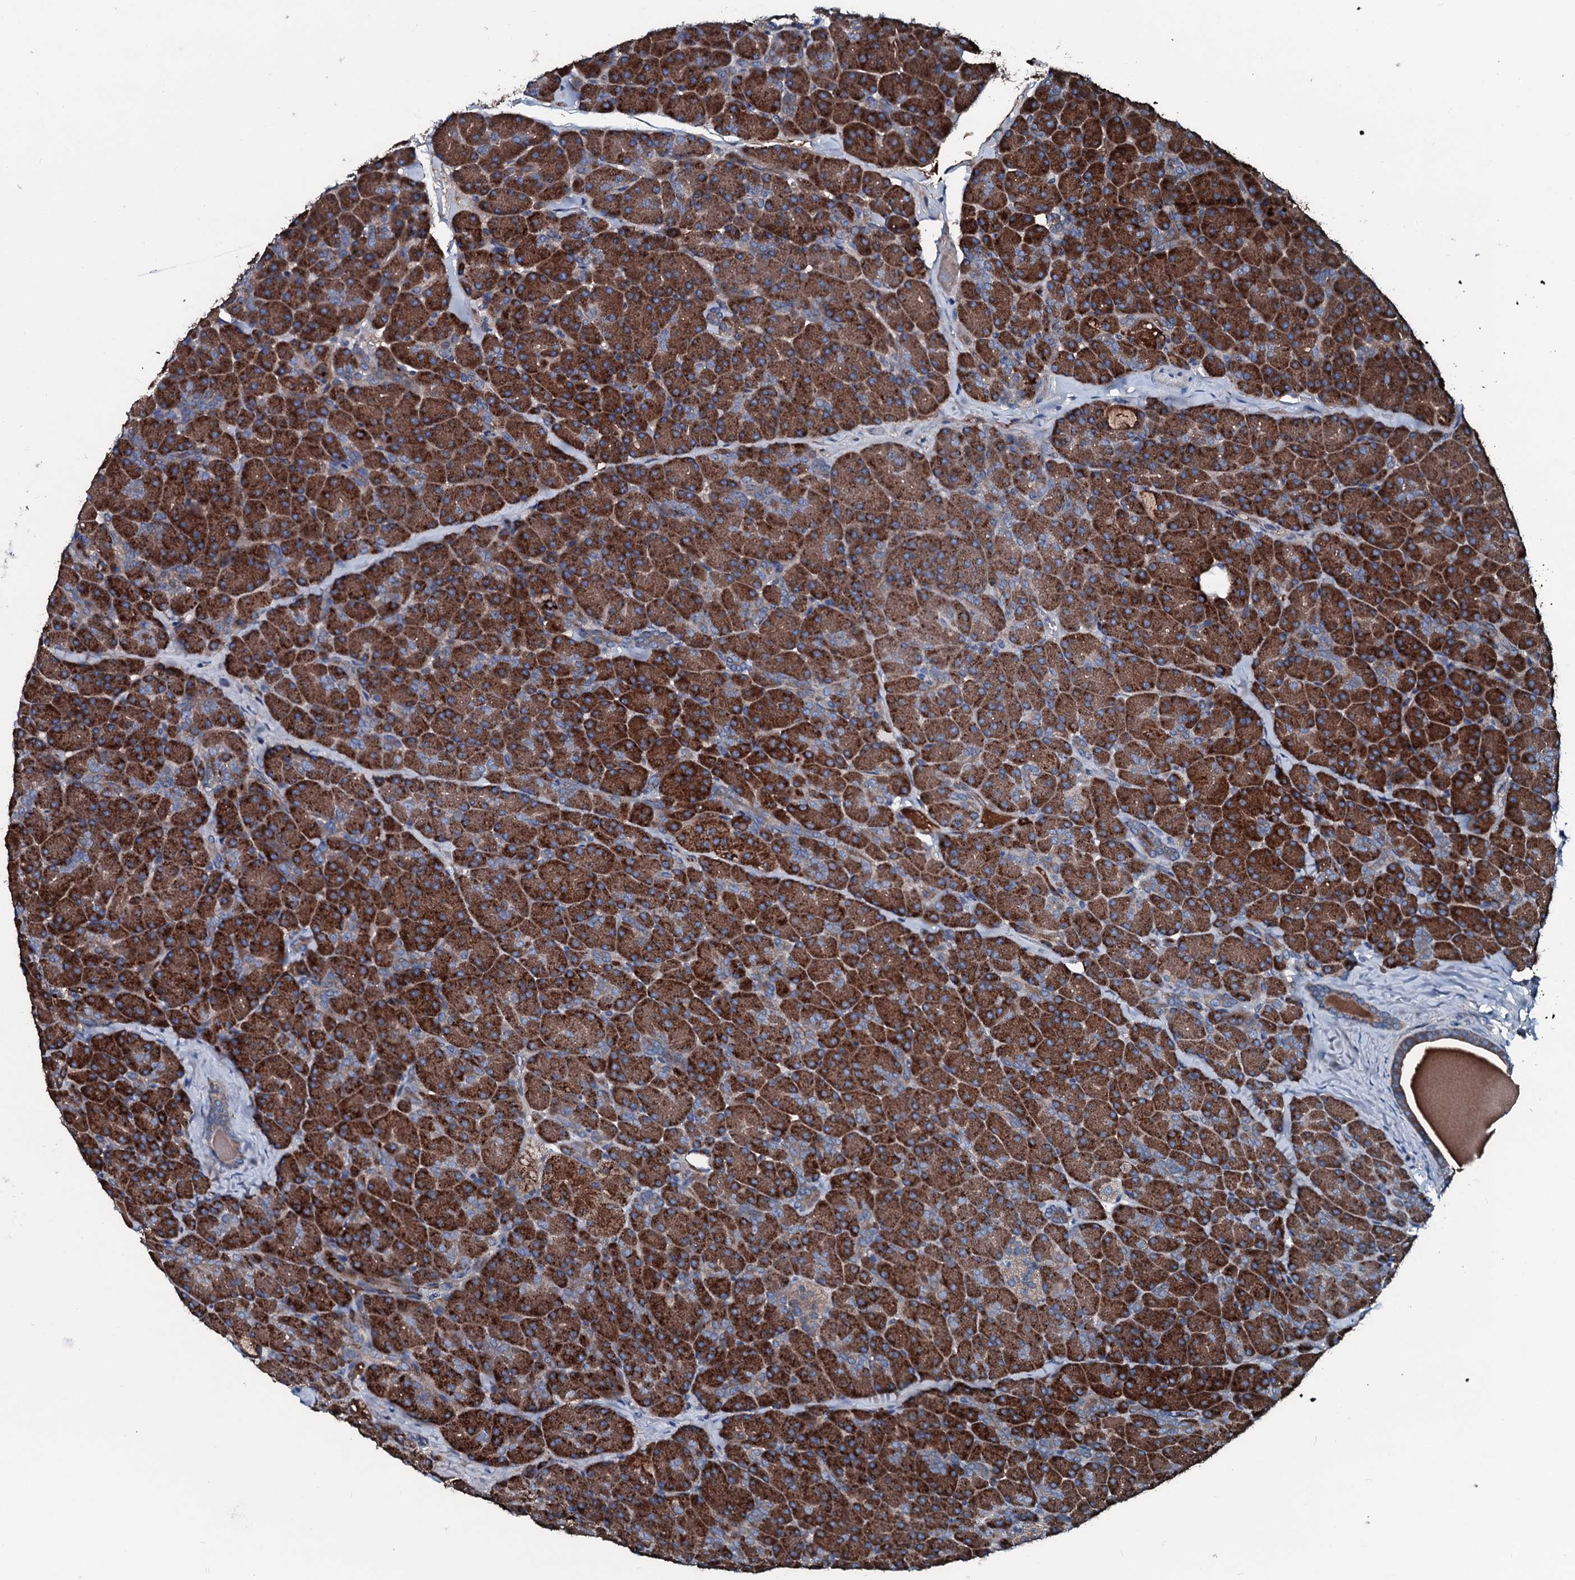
{"staining": {"intensity": "strong", "quantity": ">75%", "location": "cytoplasmic/membranous"}, "tissue": "pancreas", "cell_type": "Exocrine glandular cells", "image_type": "normal", "snomed": [{"axis": "morphology", "description": "Normal tissue, NOS"}, {"axis": "topography", "description": "Pancreas"}], "caption": "This is a micrograph of immunohistochemistry staining of benign pancreas, which shows strong staining in the cytoplasmic/membranous of exocrine glandular cells.", "gene": "AARS1", "patient": {"sex": "male", "age": 36}}